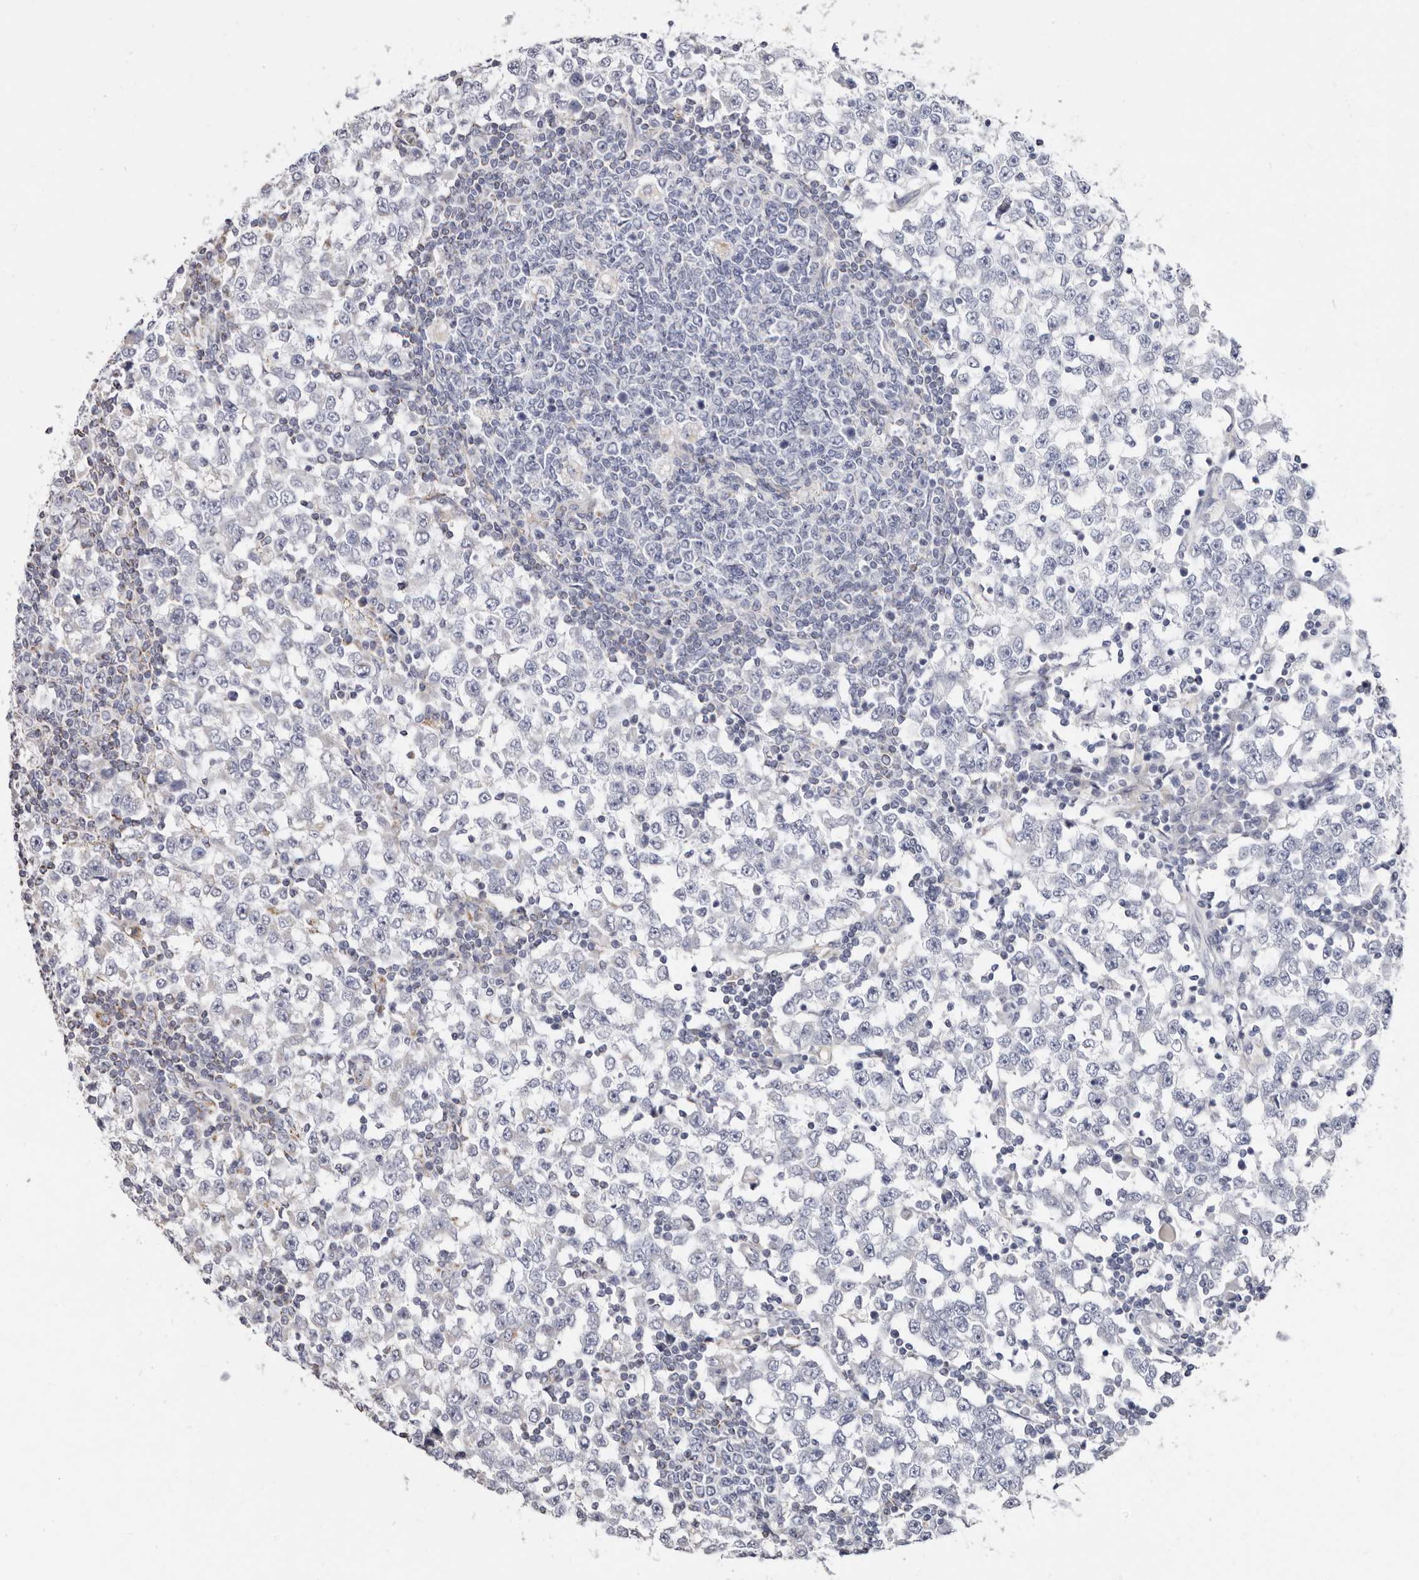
{"staining": {"intensity": "weak", "quantity": "<25%", "location": "cytoplasmic/membranous"}, "tissue": "testis cancer", "cell_type": "Tumor cells", "image_type": "cancer", "snomed": [{"axis": "morphology", "description": "Seminoma, NOS"}, {"axis": "topography", "description": "Testis"}], "caption": "Protein analysis of testis seminoma reveals no significant staining in tumor cells. Nuclei are stained in blue.", "gene": "RSPO2", "patient": {"sex": "male", "age": 65}}